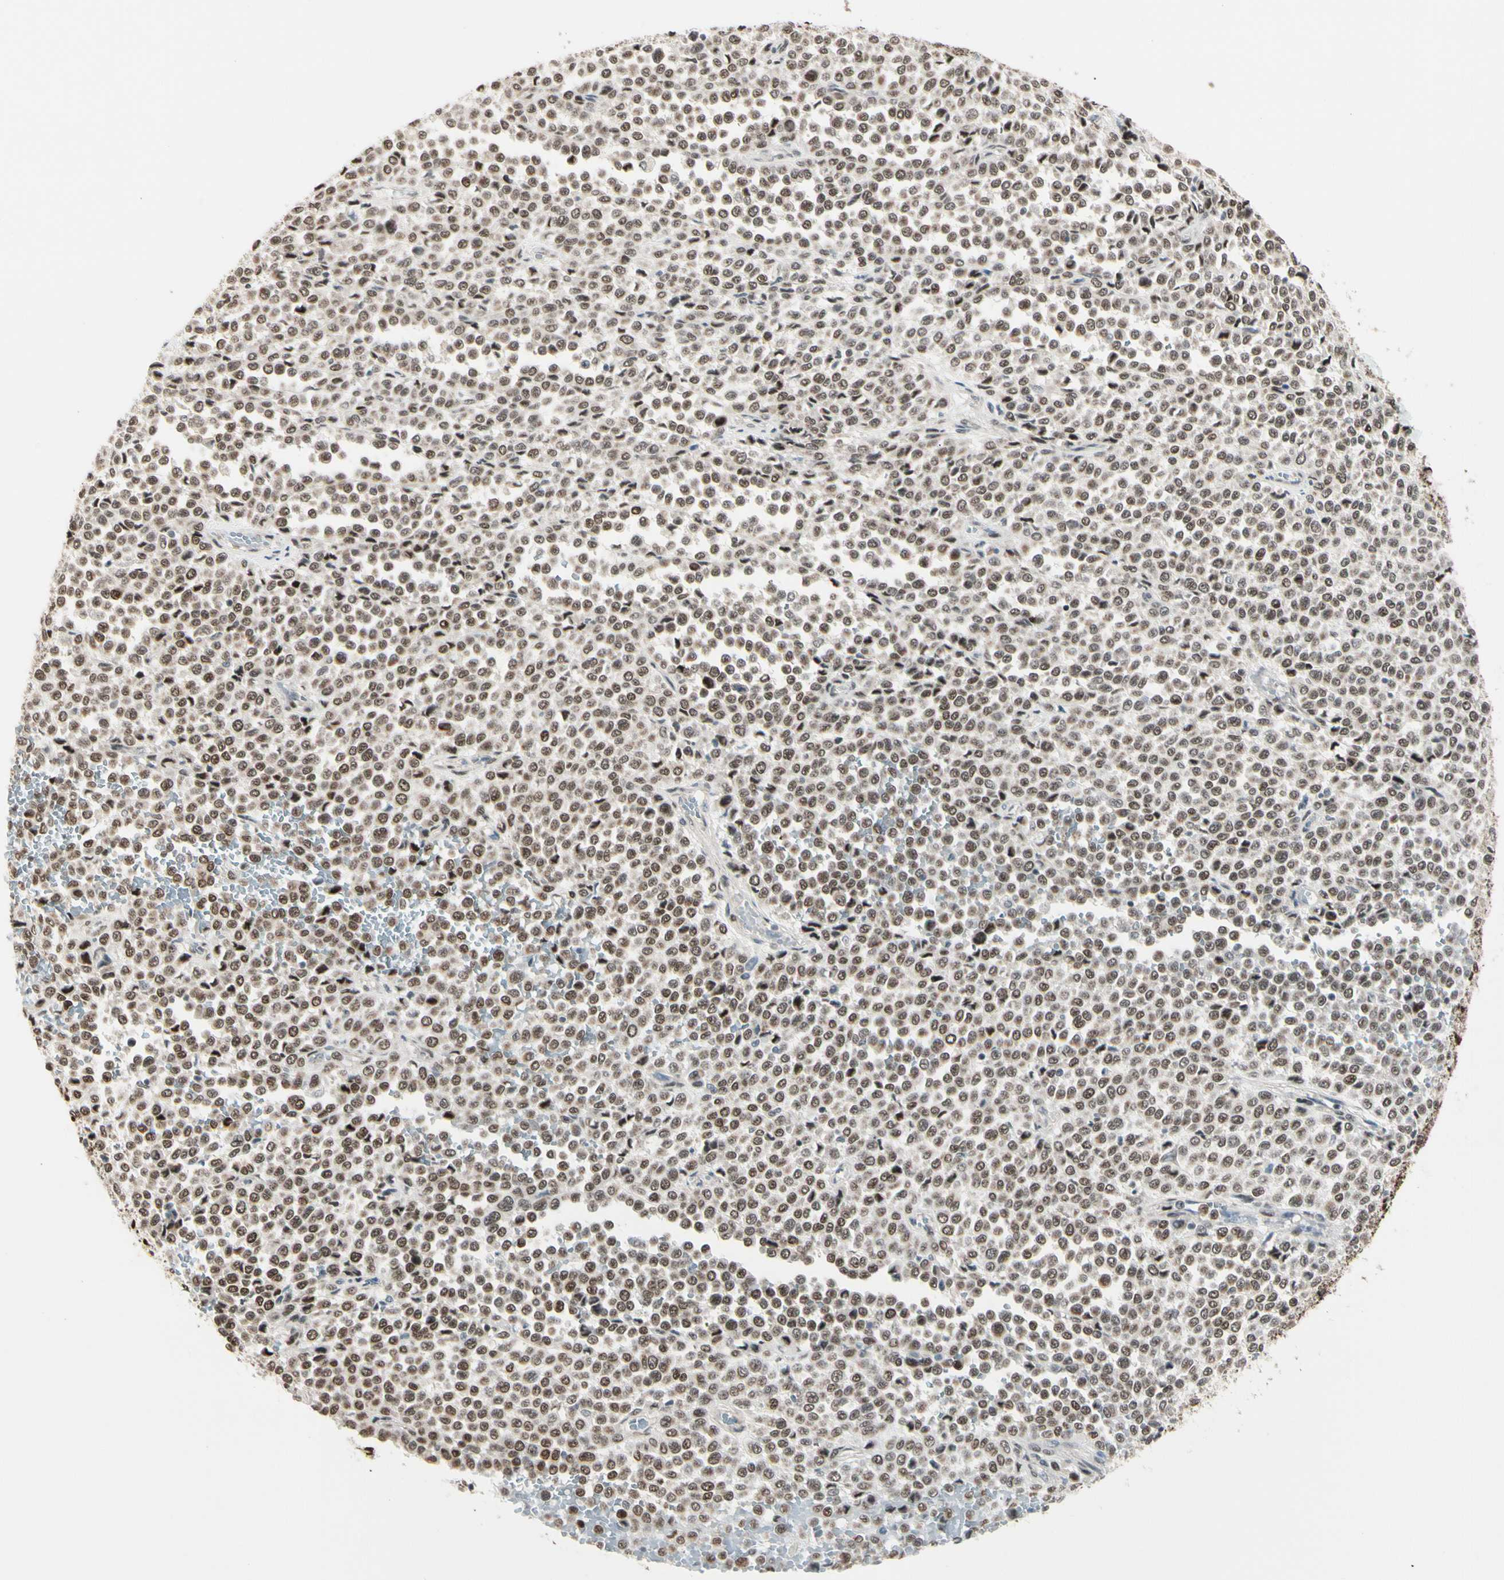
{"staining": {"intensity": "moderate", "quantity": ">75%", "location": "nuclear"}, "tissue": "melanoma", "cell_type": "Tumor cells", "image_type": "cancer", "snomed": [{"axis": "morphology", "description": "Malignant melanoma, Metastatic site"}, {"axis": "topography", "description": "Pancreas"}], "caption": "IHC histopathology image of melanoma stained for a protein (brown), which shows medium levels of moderate nuclear staining in approximately >75% of tumor cells.", "gene": "CHAMP1", "patient": {"sex": "female", "age": 30}}